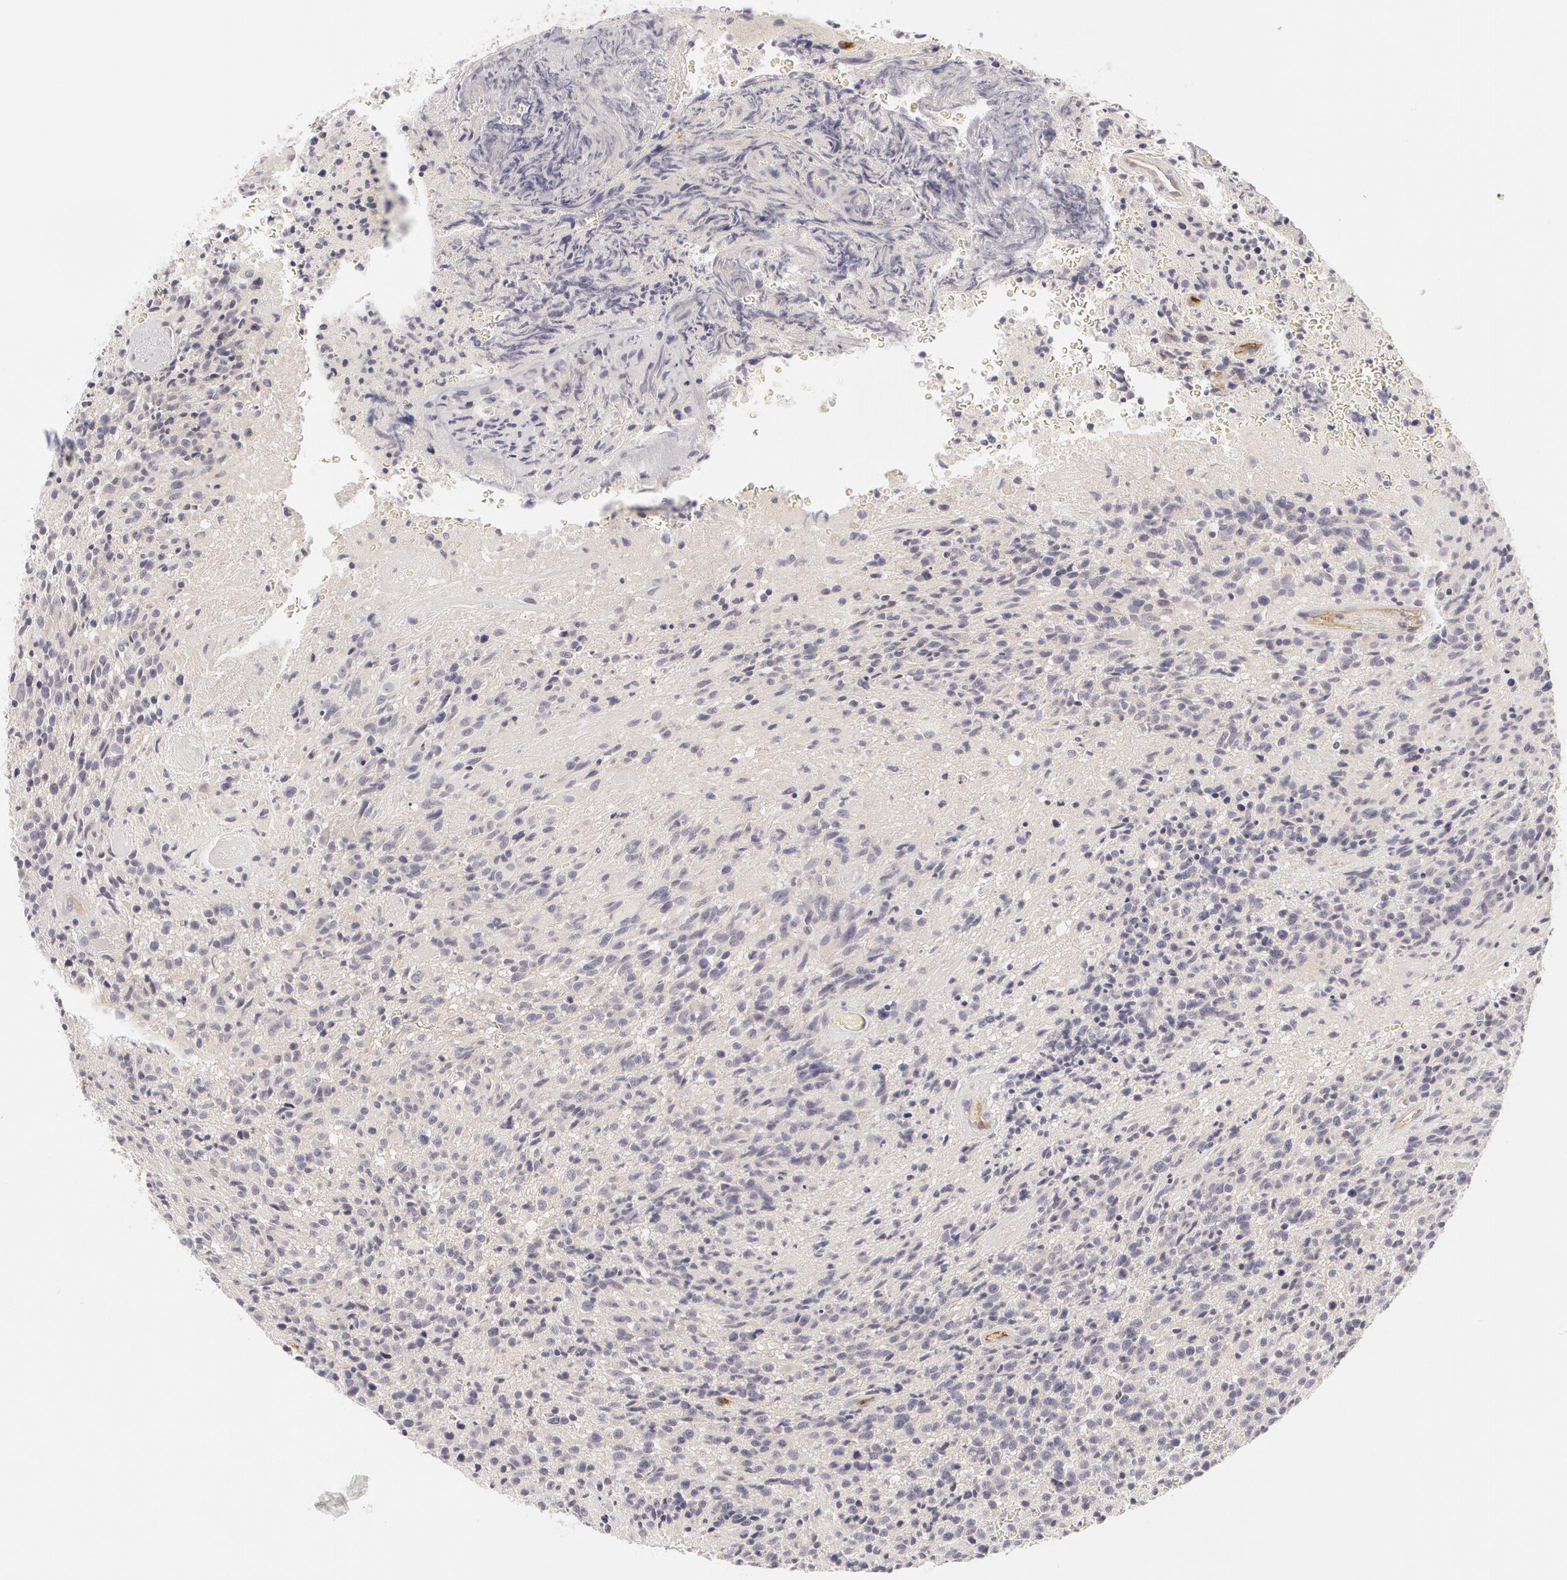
{"staining": {"intensity": "negative", "quantity": "none", "location": "none"}, "tissue": "glioma", "cell_type": "Tumor cells", "image_type": "cancer", "snomed": [{"axis": "morphology", "description": "Glioma, malignant, High grade"}, {"axis": "topography", "description": "Brain"}], "caption": "There is no significant staining in tumor cells of glioma.", "gene": "ABCB1", "patient": {"sex": "male", "age": 36}}